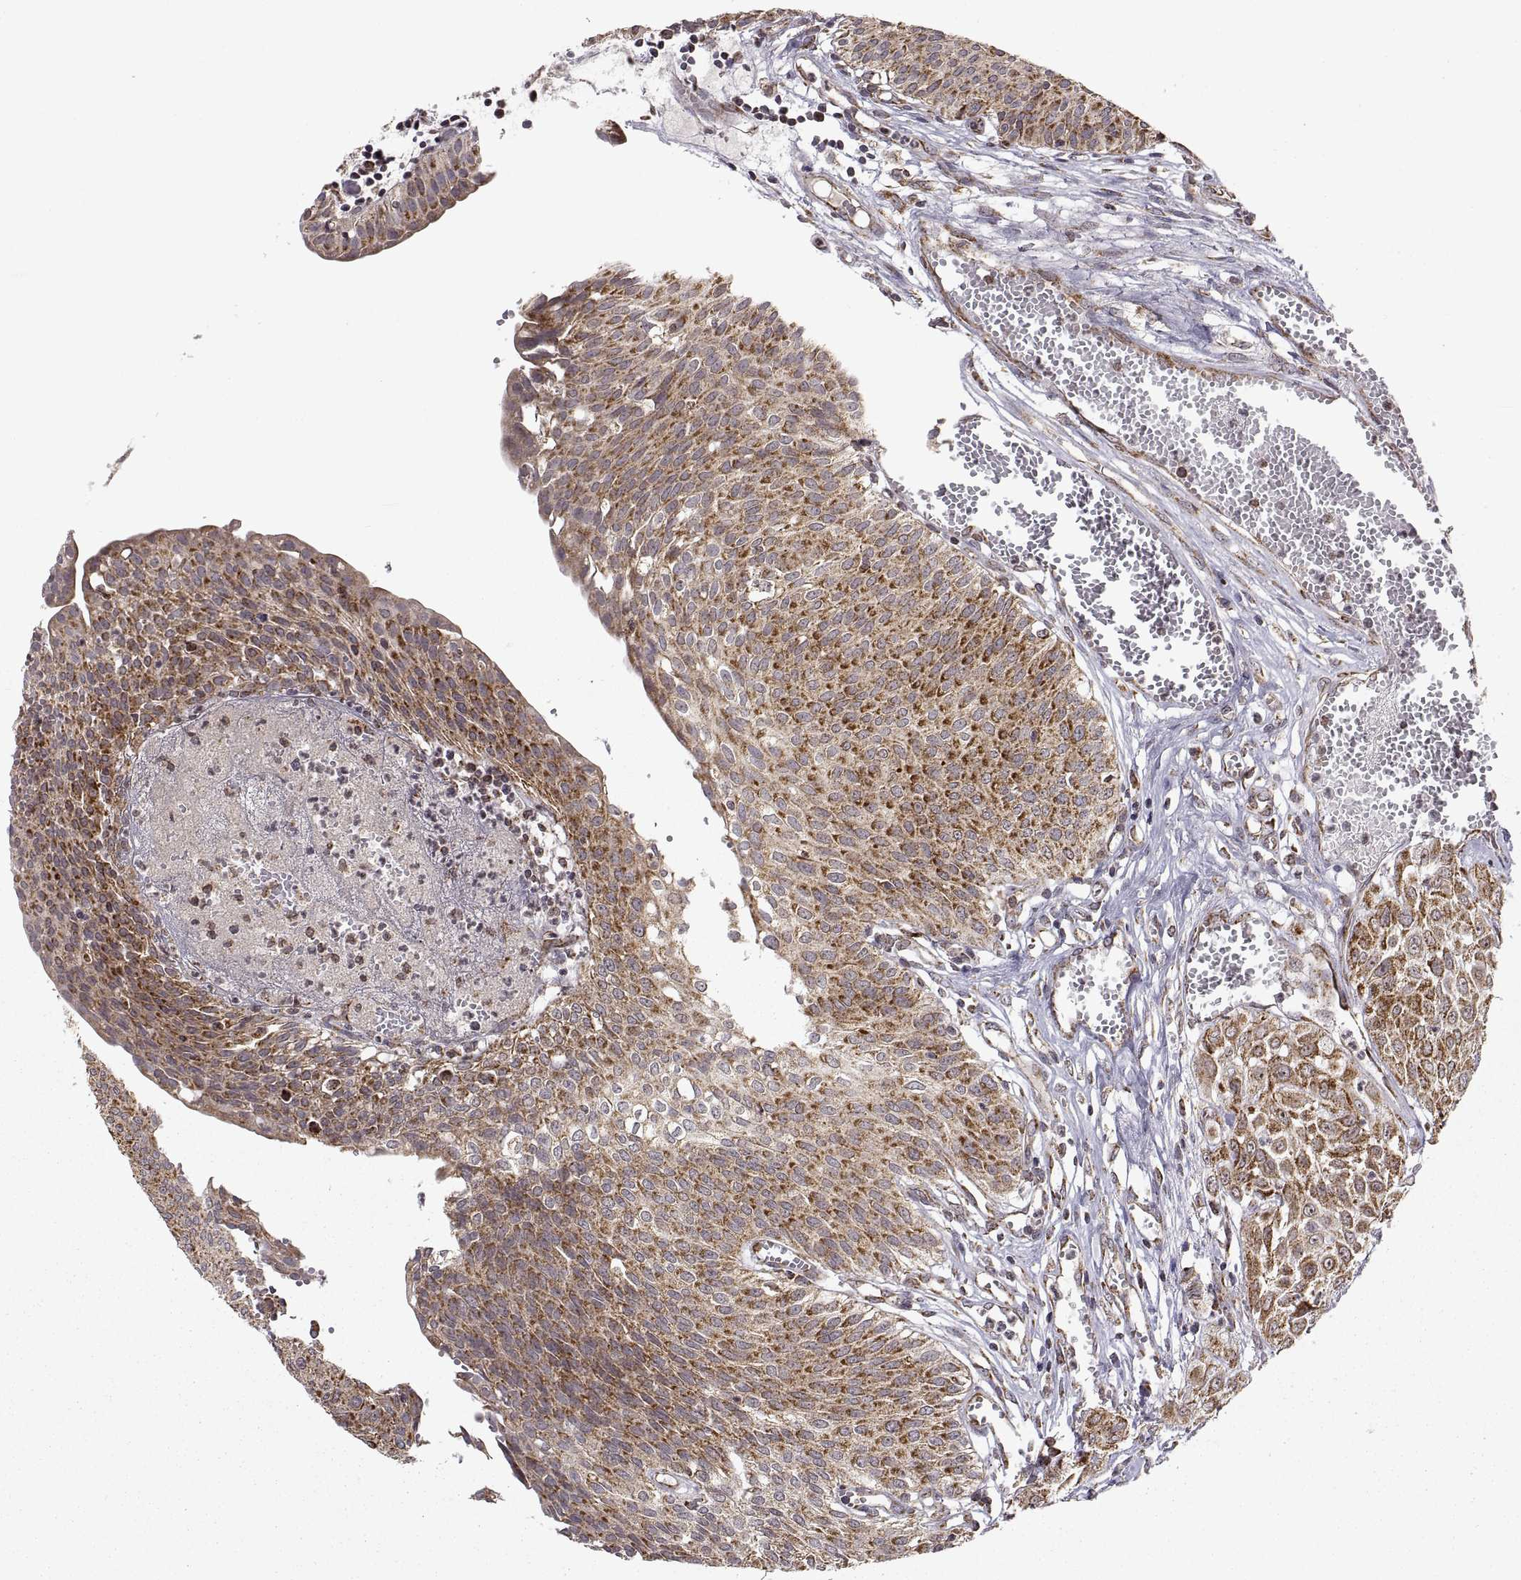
{"staining": {"intensity": "moderate", "quantity": "25%-75%", "location": "cytoplasmic/membranous"}, "tissue": "urothelial cancer", "cell_type": "Tumor cells", "image_type": "cancer", "snomed": [{"axis": "morphology", "description": "Urothelial carcinoma, High grade"}, {"axis": "topography", "description": "Urinary bladder"}], "caption": "Human high-grade urothelial carcinoma stained for a protein (brown) reveals moderate cytoplasmic/membranous positive expression in approximately 25%-75% of tumor cells.", "gene": "MANBAL", "patient": {"sex": "male", "age": 57}}